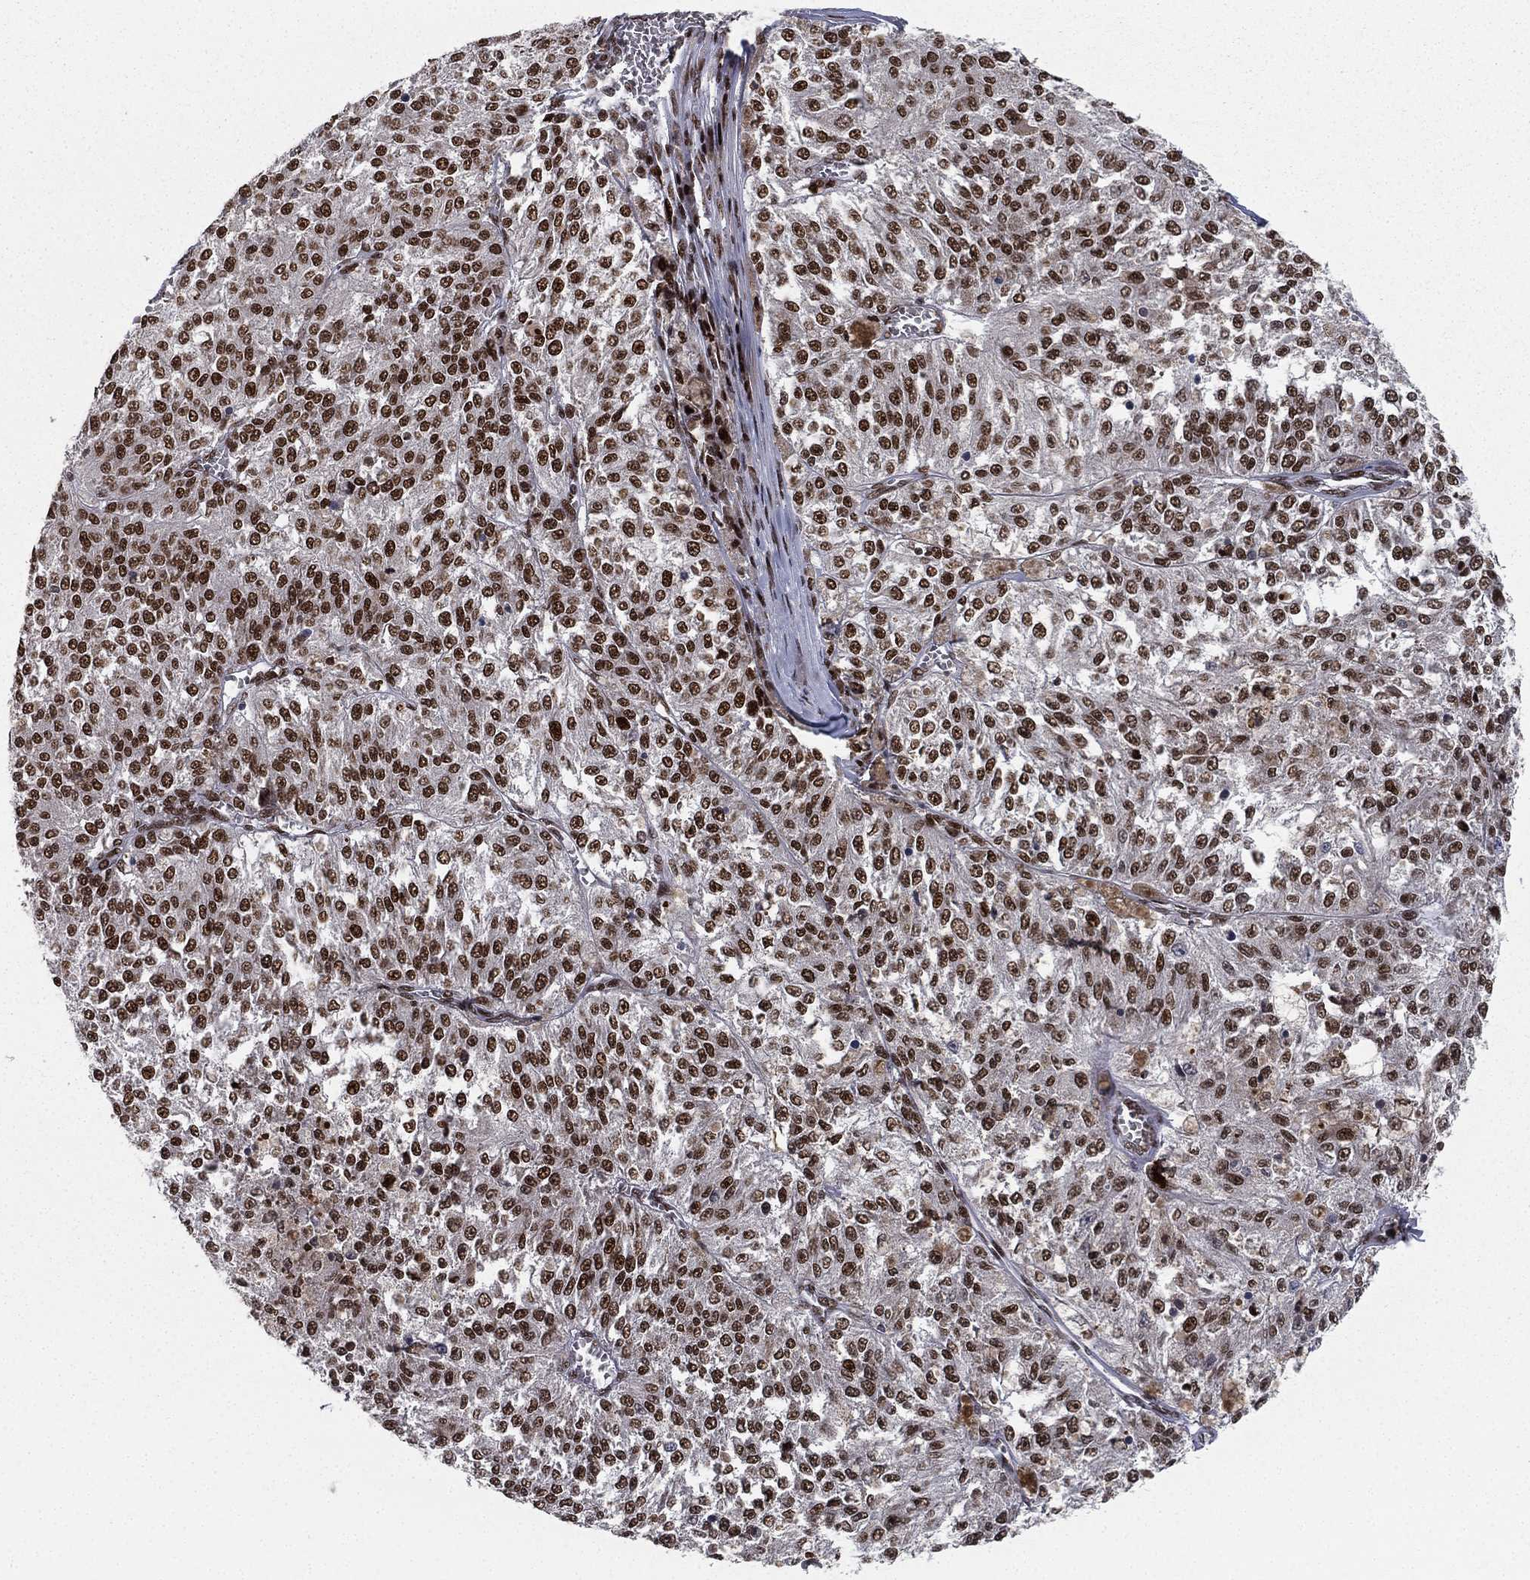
{"staining": {"intensity": "strong", "quantity": ">75%", "location": "nuclear"}, "tissue": "melanoma", "cell_type": "Tumor cells", "image_type": "cancer", "snomed": [{"axis": "morphology", "description": "Malignant melanoma, Metastatic site"}, {"axis": "topography", "description": "Lymph node"}], "caption": "Immunohistochemistry (IHC) histopathology image of neoplastic tissue: malignant melanoma (metastatic site) stained using immunohistochemistry (IHC) reveals high levels of strong protein expression localized specifically in the nuclear of tumor cells, appearing as a nuclear brown color.", "gene": "RTF1", "patient": {"sex": "female", "age": 64}}